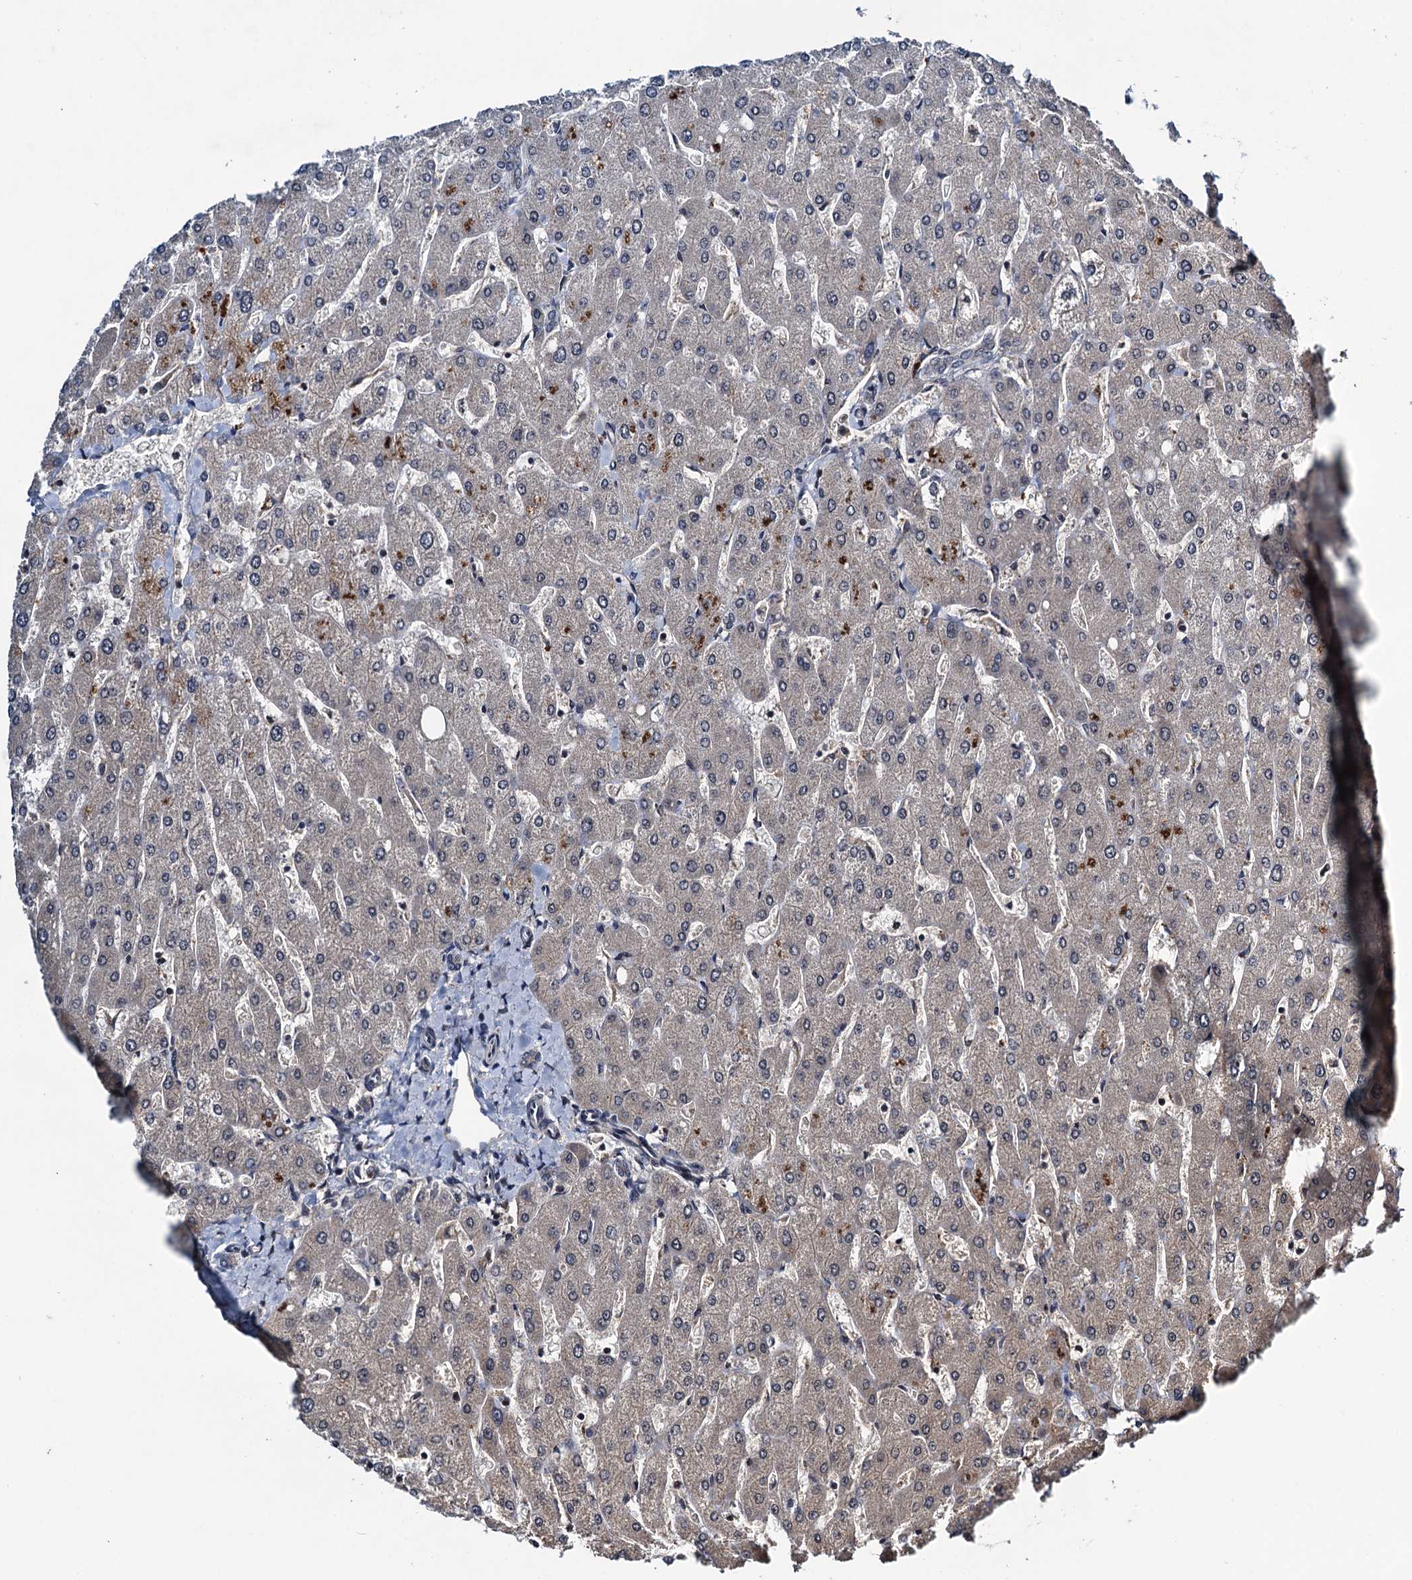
{"staining": {"intensity": "negative", "quantity": "none", "location": "none"}, "tissue": "liver", "cell_type": "Cholangiocytes", "image_type": "normal", "snomed": [{"axis": "morphology", "description": "Normal tissue, NOS"}, {"axis": "topography", "description": "Liver"}], "caption": "A high-resolution photomicrograph shows immunohistochemistry (IHC) staining of unremarkable liver, which demonstrates no significant expression in cholangiocytes.", "gene": "RNF165", "patient": {"sex": "male", "age": 55}}